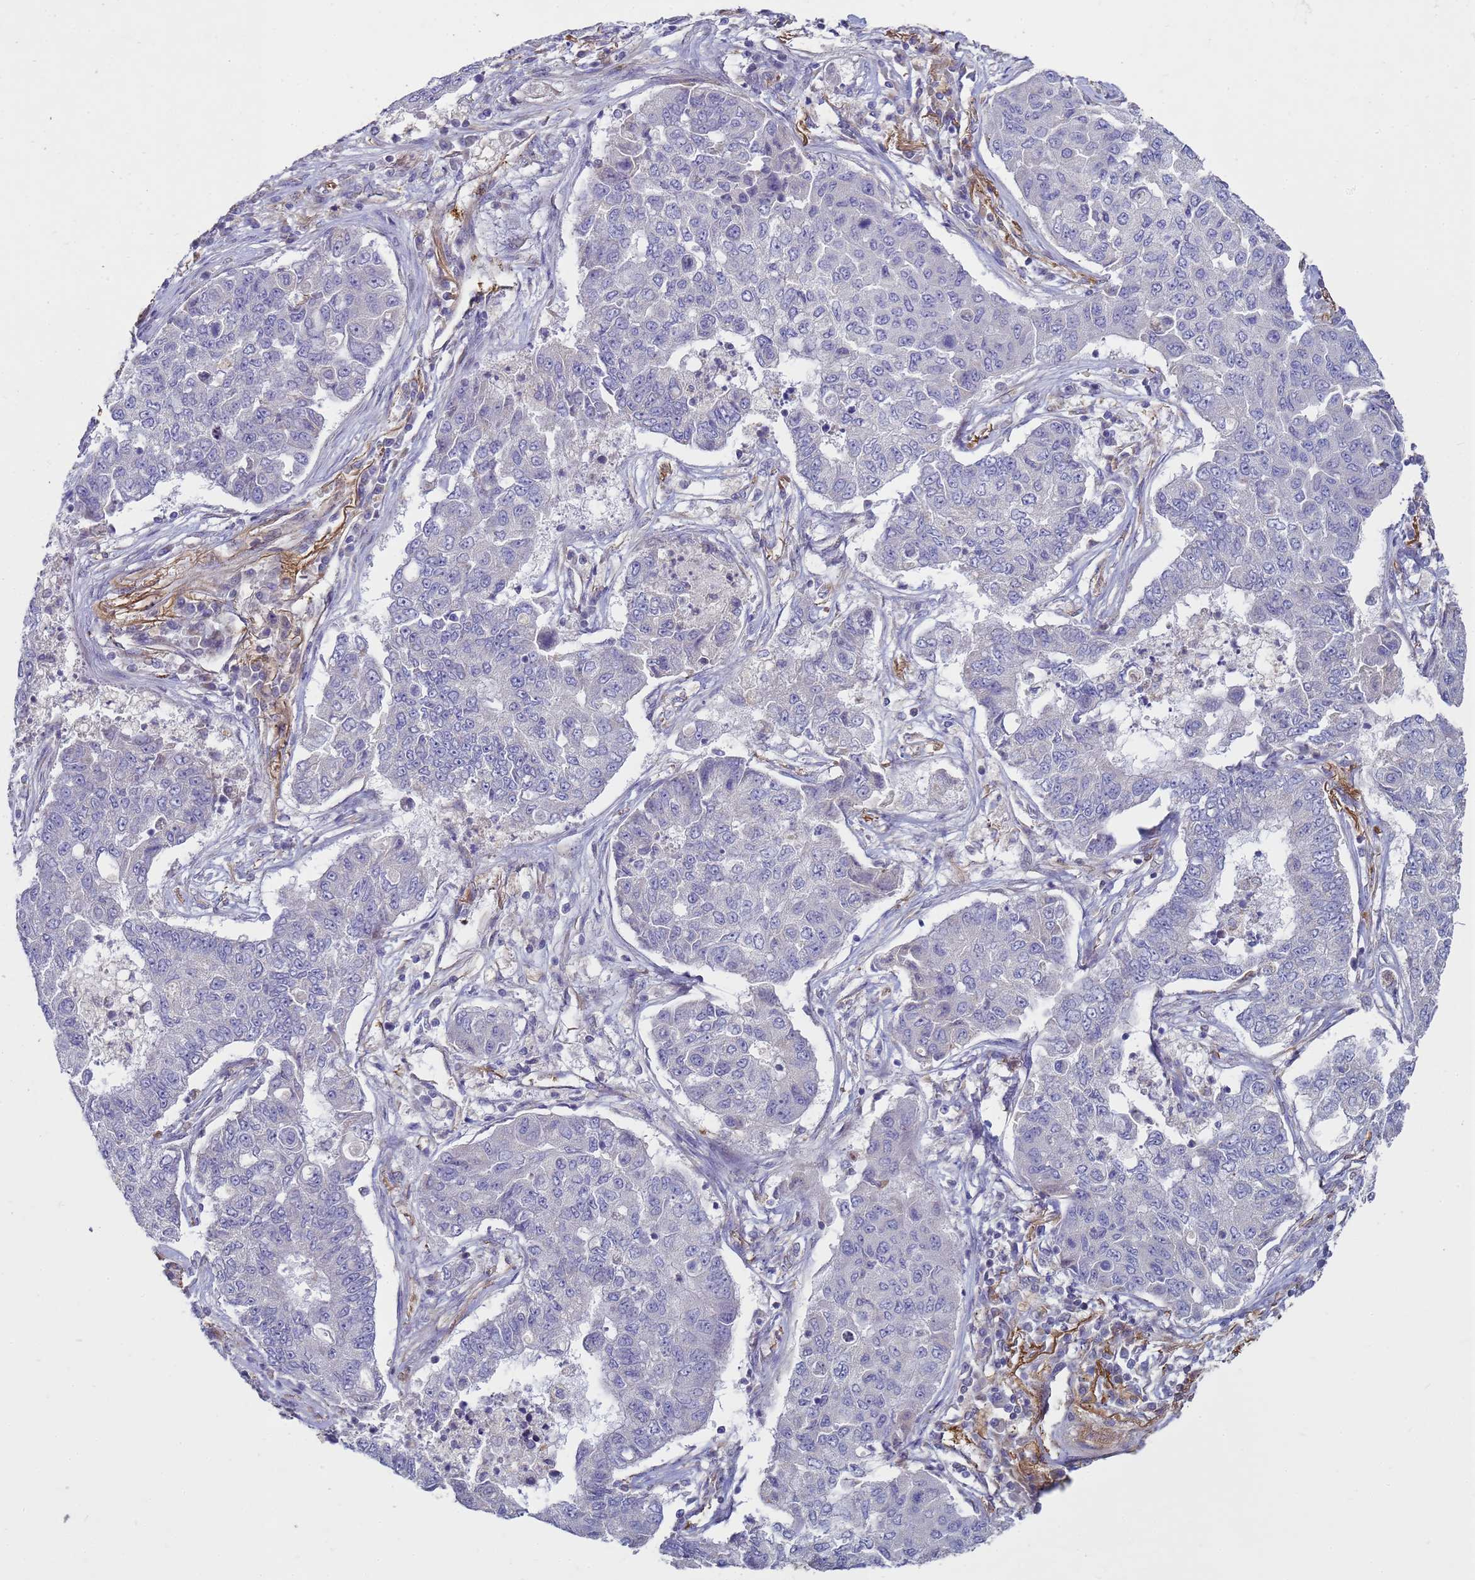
{"staining": {"intensity": "negative", "quantity": "none", "location": "none"}, "tissue": "lung cancer", "cell_type": "Tumor cells", "image_type": "cancer", "snomed": [{"axis": "morphology", "description": "Squamous cell carcinoma, NOS"}, {"axis": "topography", "description": "Lung"}], "caption": "Tumor cells show no significant protein positivity in lung squamous cell carcinoma.", "gene": "SGIP1", "patient": {"sex": "male", "age": 74}}